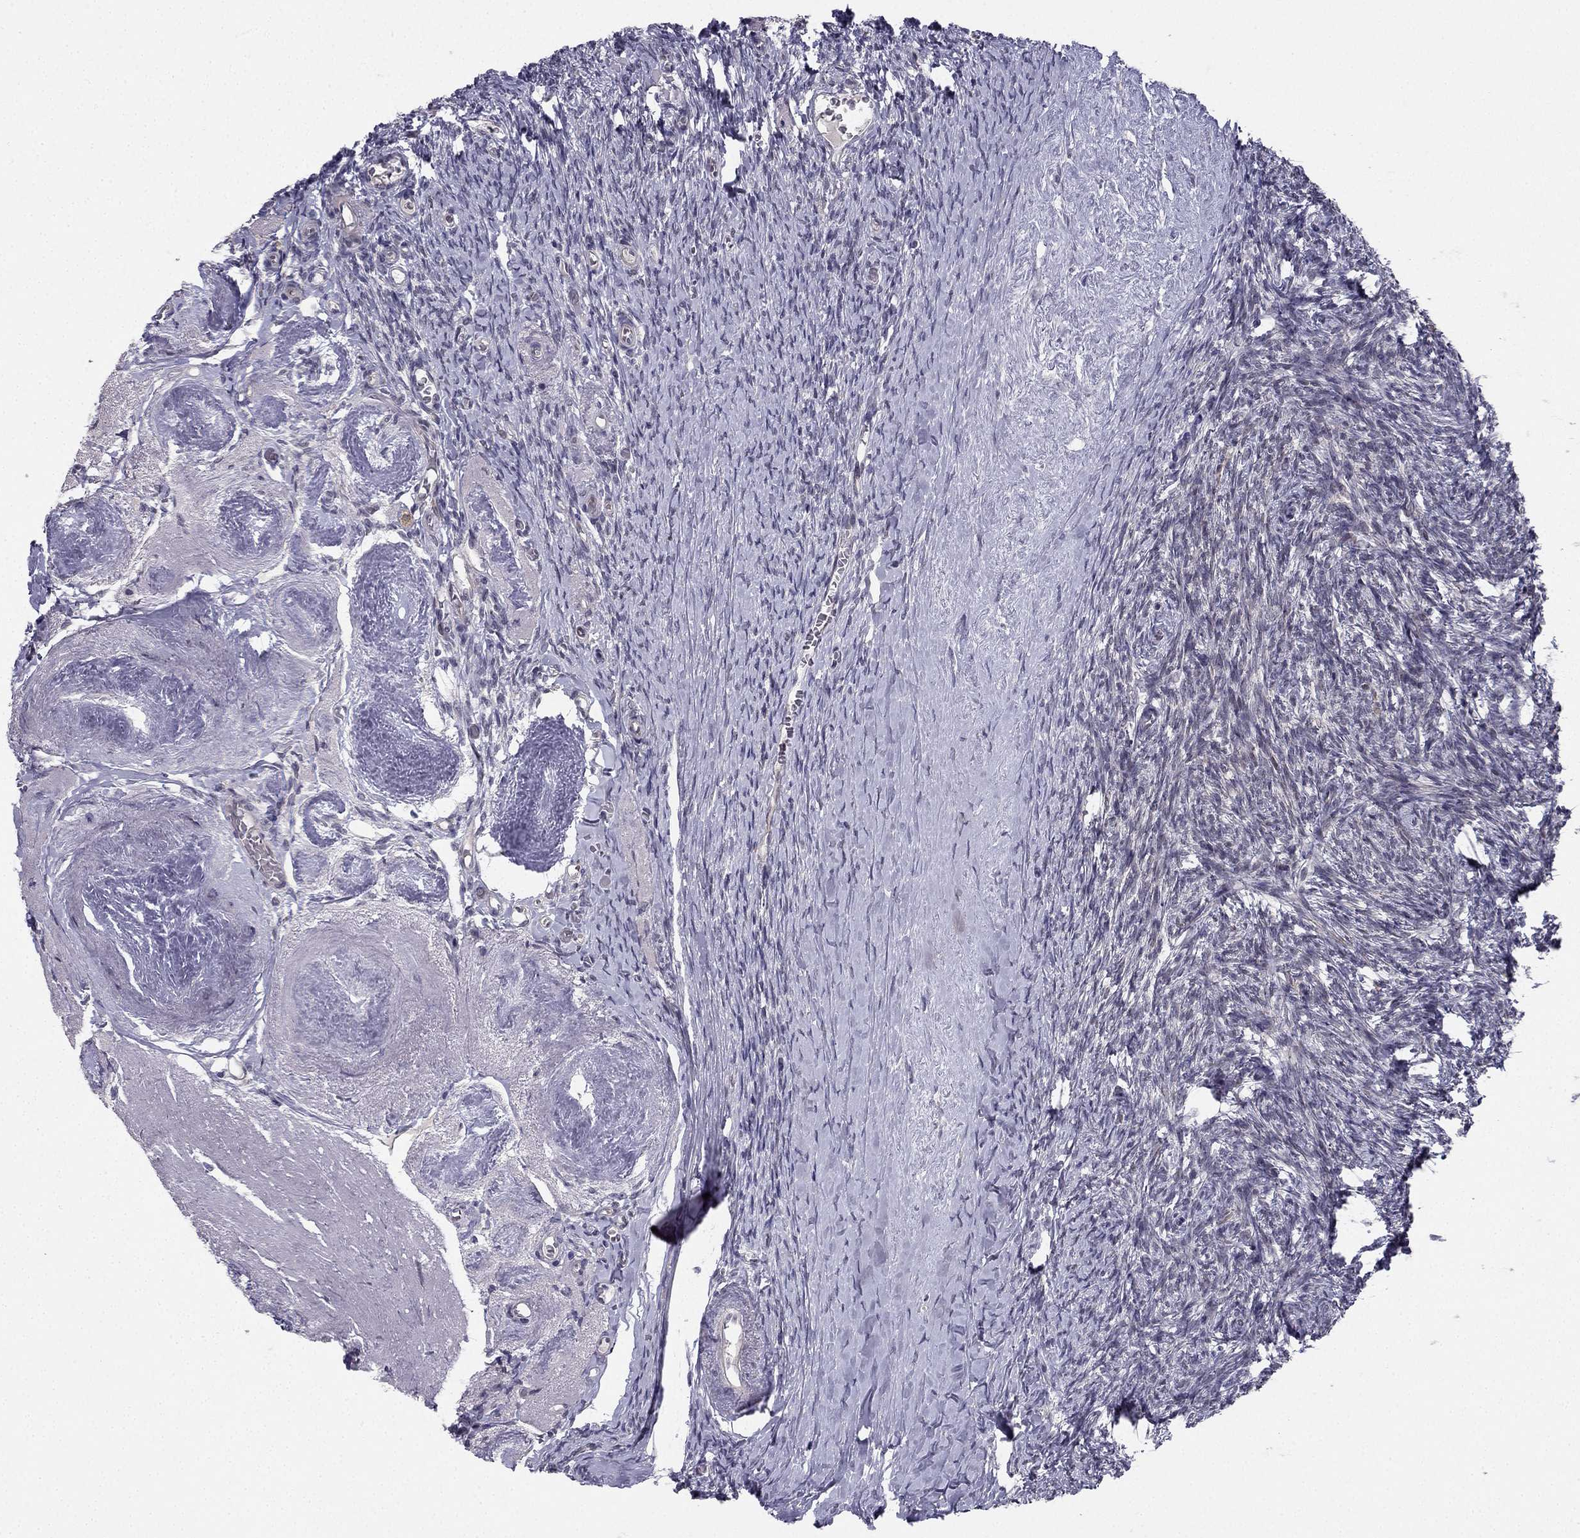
{"staining": {"intensity": "negative", "quantity": "none", "location": "none"}, "tissue": "ovary", "cell_type": "Follicle cells", "image_type": "normal", "snomed": [{"axis": "morphology", "description": "Normal tissue, NOS"}, {"axis": "topography", "description": "Ovary"}], "caption": "High magnification brightfield microscopy of unremarkable ovary stained with DAB (3,3'-diaminobenzidine) (brown) and counterstained with hematoxylin (blue): follicle cells show no significant positivity. Nuclei are stained in blue.", "gene": "CHST8", "patient": {"sex": "female", "age": 72}}